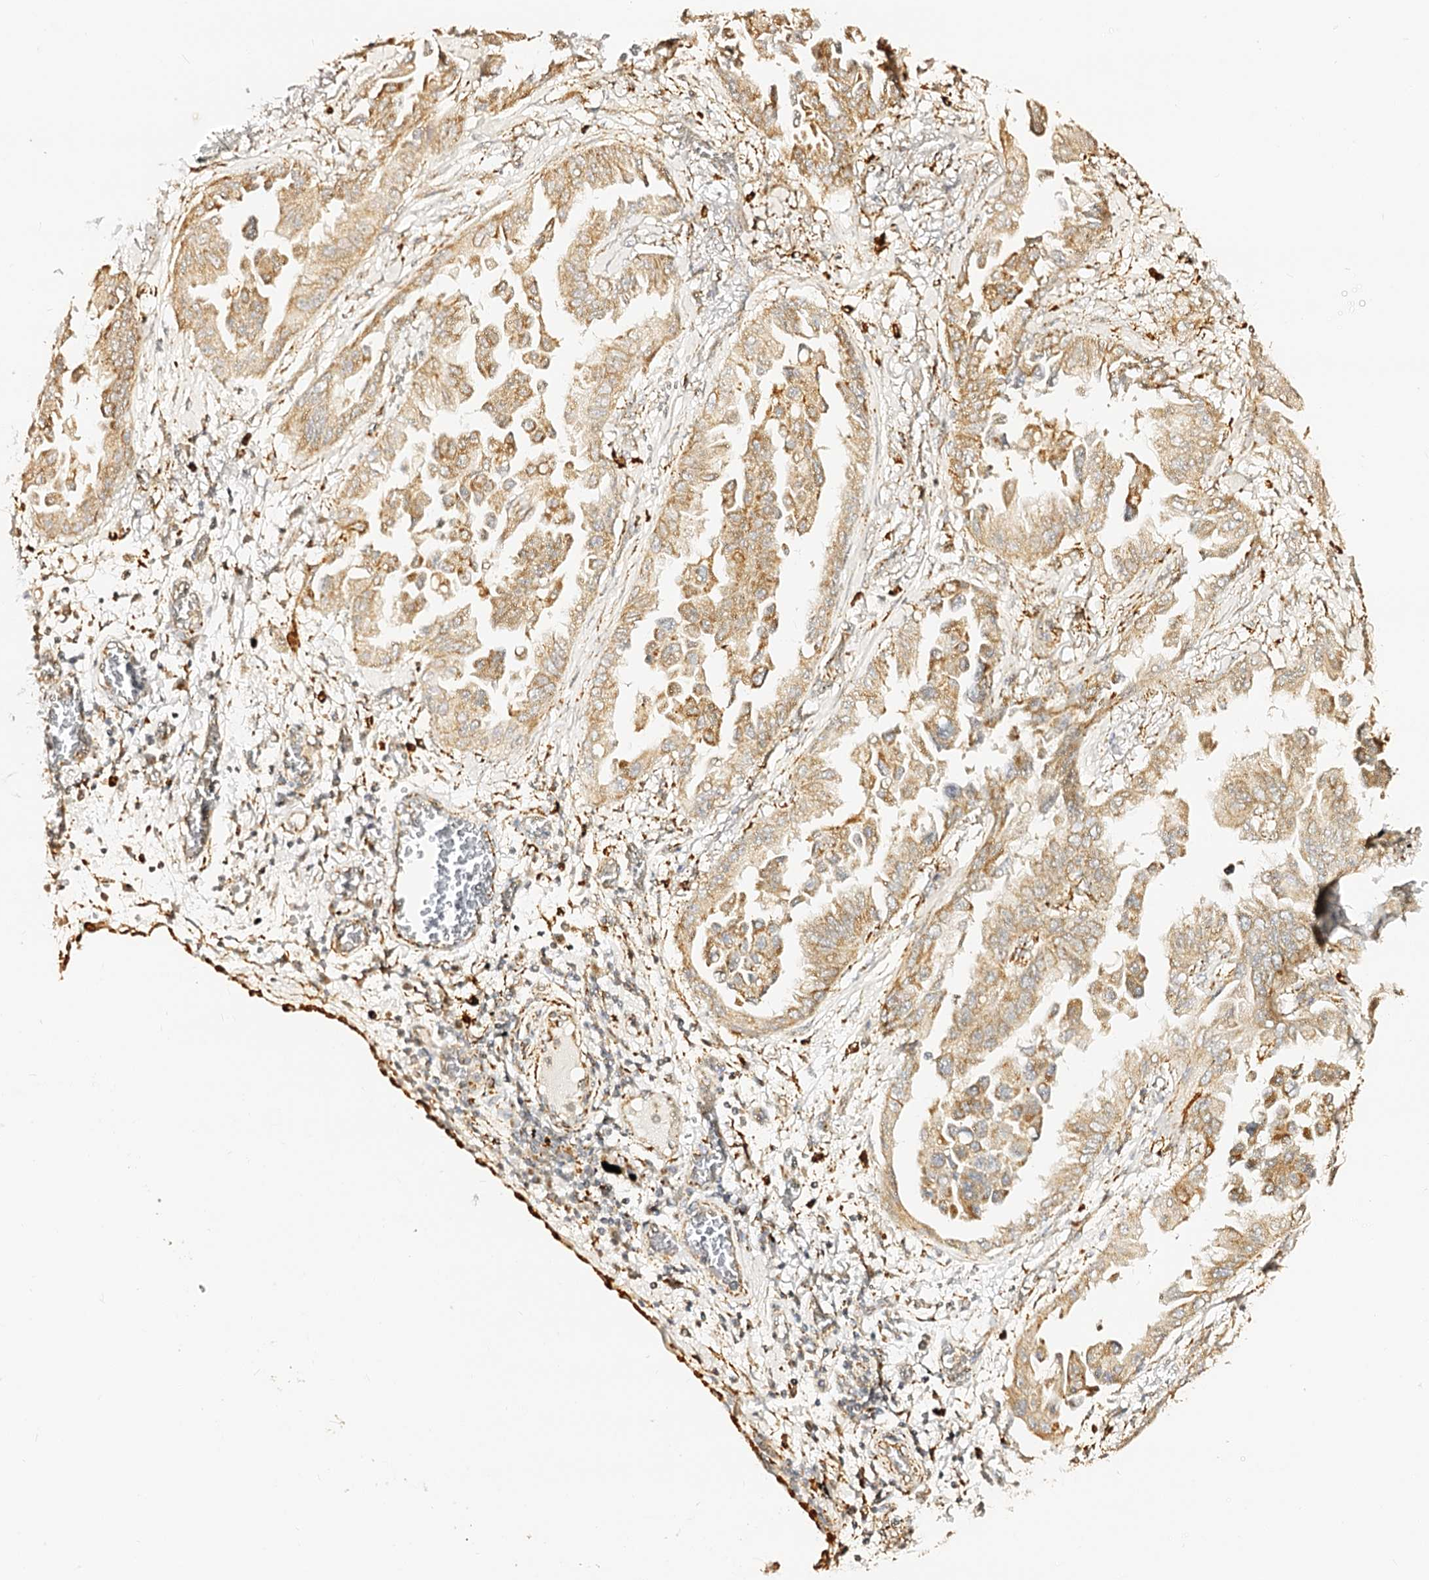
{"staining": {"intensity": "moderate", "quantity": ">75%", "location": "cytoplasmic/membranous"}, "tissue": "lung cancer", "cell_type": "Tumor cells", "image_type": "cancer", "snomed": [{"axis": "morphology", "description": "Adenocarcinoma, NOS"}, {"axis": "topography", "description": "Lung"}], "caption": "Immunohistochemistry (IHC) of adenocarcinoma (lung) displays medium levels of moderate cytoplasmic/membranous positivity in approximately >75% of tumor cells. Ihc stains the protein in brown and the nuclei are stained blue.", "gene": "MAOB", "patient": {"sex": "female", "age": 67}}